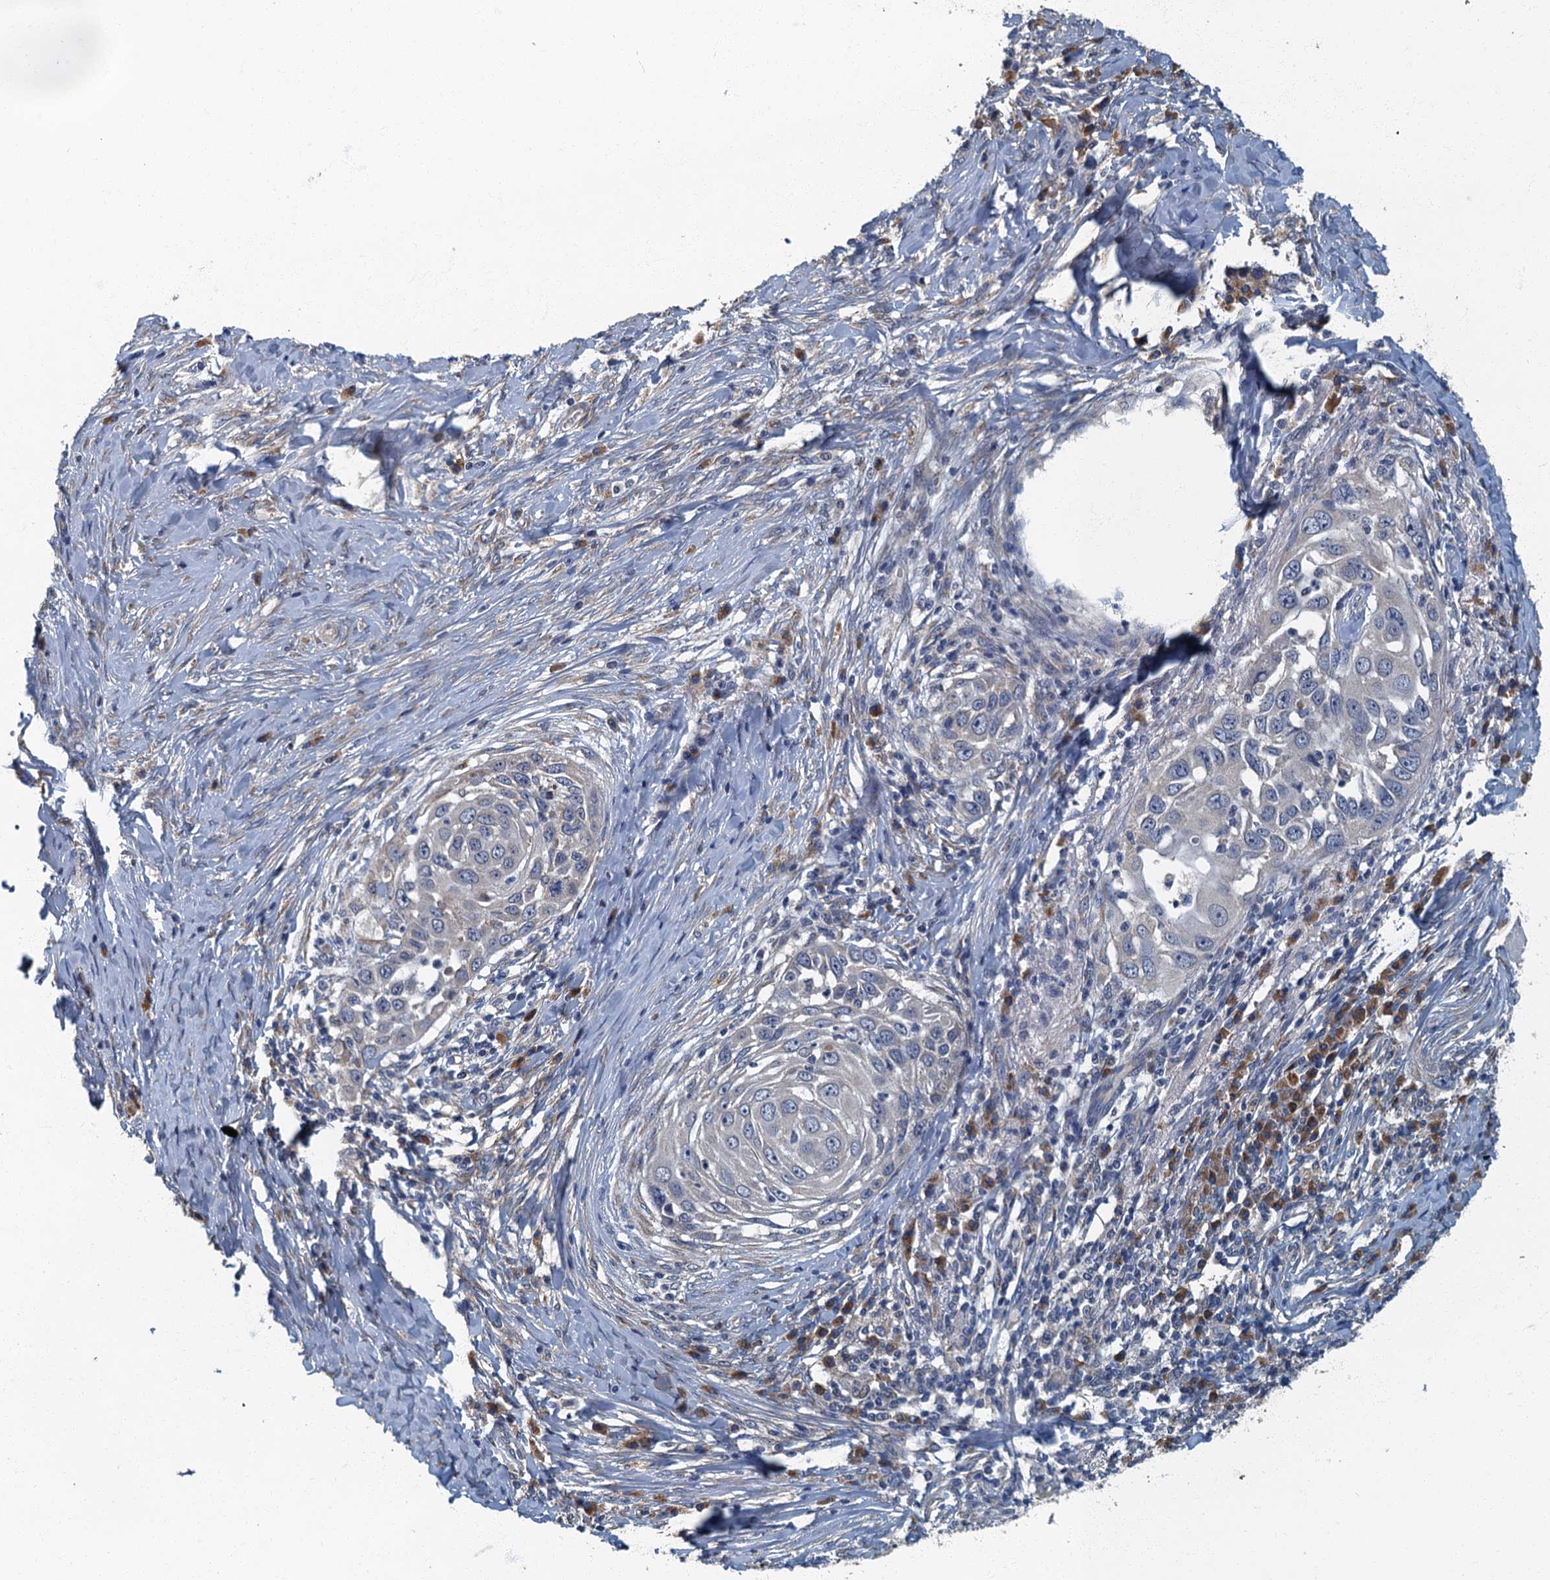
{"staining": {"intensity": "negative", "quantity": "none", "location": "none"}, "tissue": "skin cancer", "cell_type": "Tumor cells", "image_type": "cancer", "snomed": [{"axis": "morphology", "description": "Squamous cell carcinoma, NOS"}, {"axis": "topography", "description": "Skin"}], "caption": "High power microscopy histopathology image of an immunohistochemistry (IHC) image of squamous cell carcinoma (skin), revealing no significant staining in tumor cells.", "gene": "DDX49", "patient": {"sex": "female", "age": 44}}